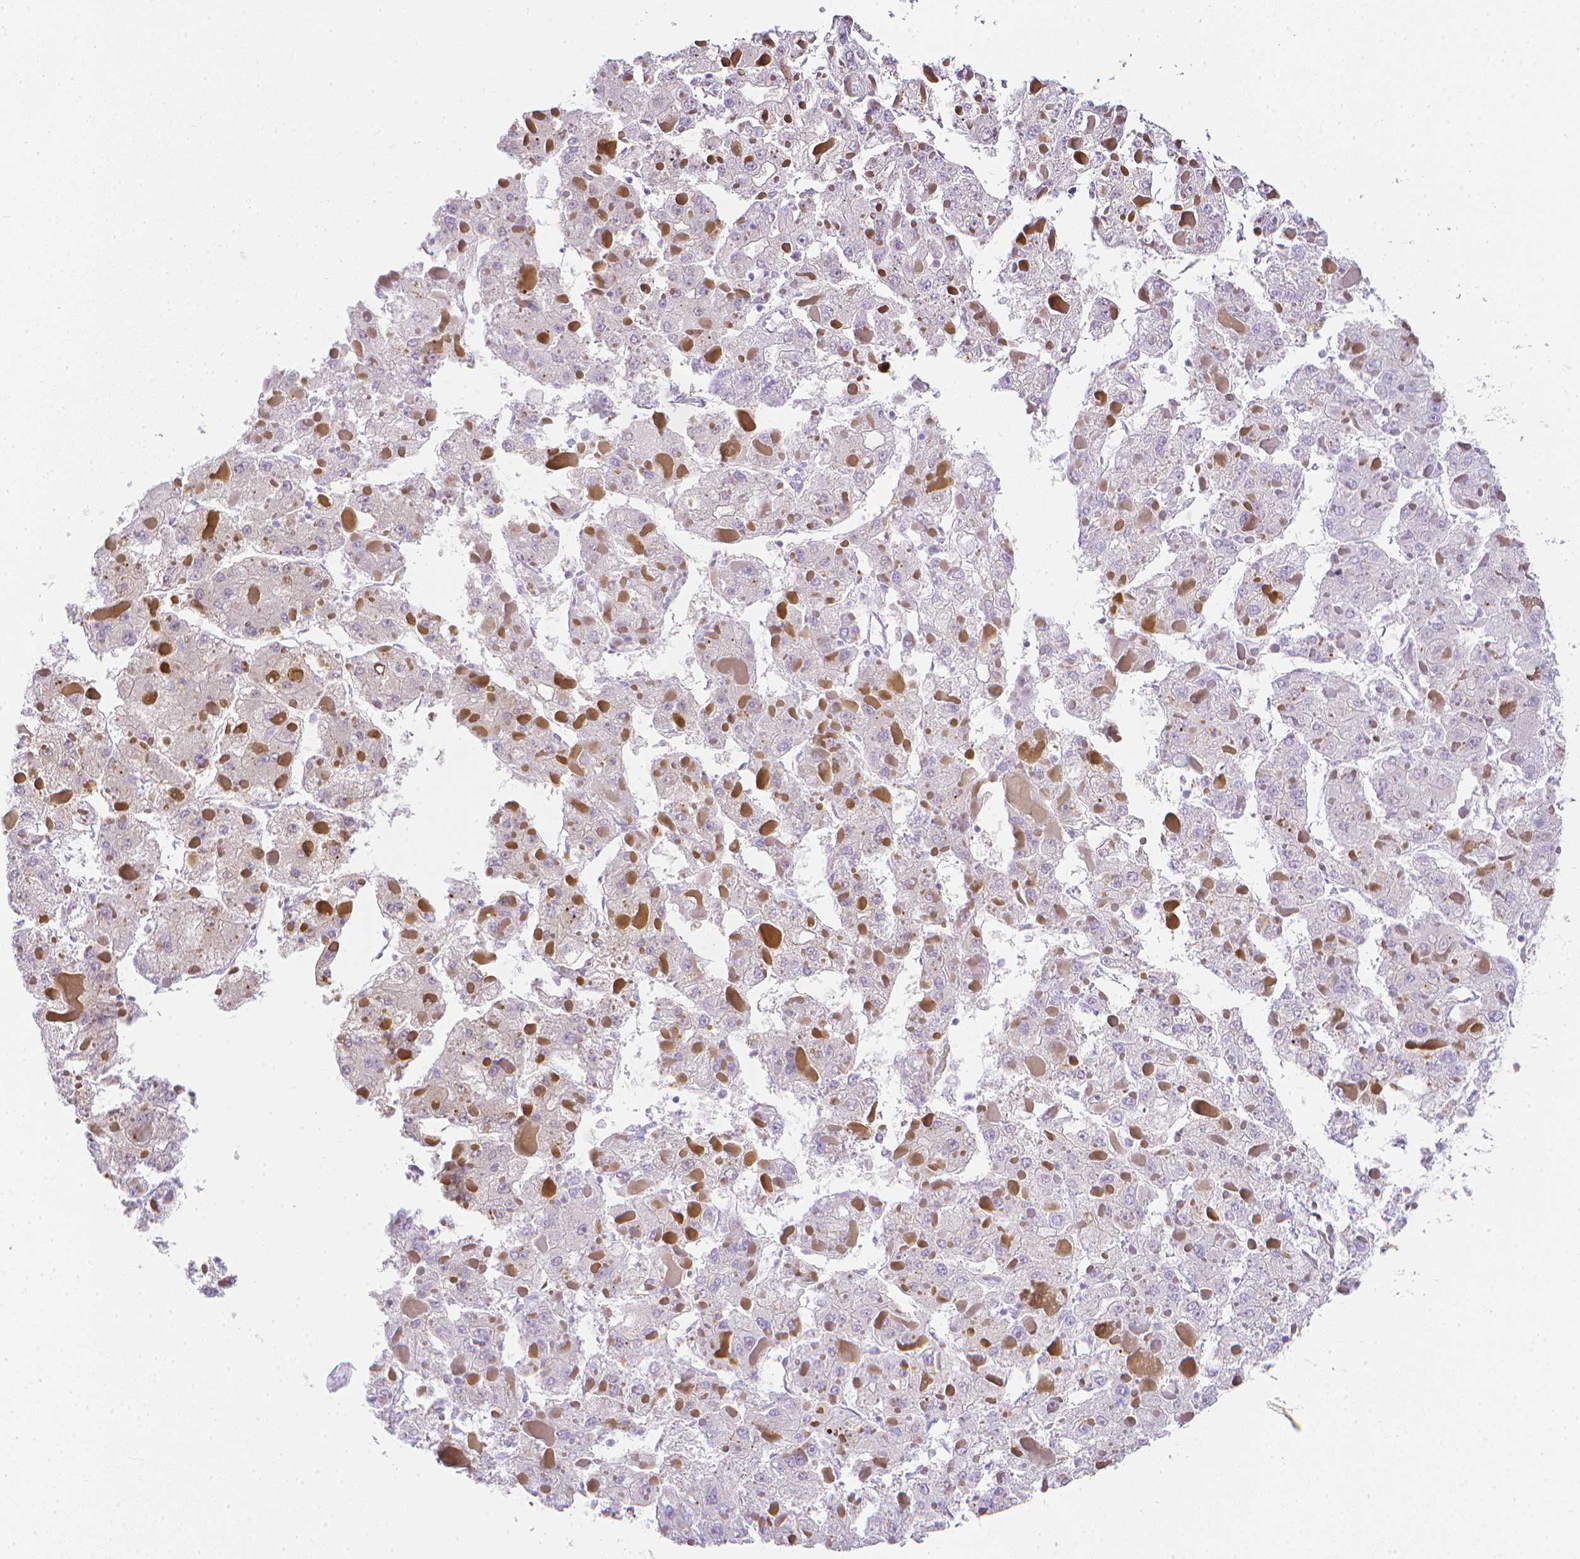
{"staining": {"intensity": "negative", "quantity": "none", "location": "none"}, "tissue": "liver cancer", "cell_type": "Tumor cells", "image_type": "cancer", "snomed": [{"axis": "morphology", "description": "Carcinoma, Hepatocellular, NOS"}, {"axis": "topography", "description": "Liver"}], "caption": "An IHC image of hepatocellular carcinoma (liver) is shown. There is no staining in tumor cells of hepatocellular carcinoma (liver).", "gene": "LGALS4", "patient": {"sex": "female", "age": 73}}